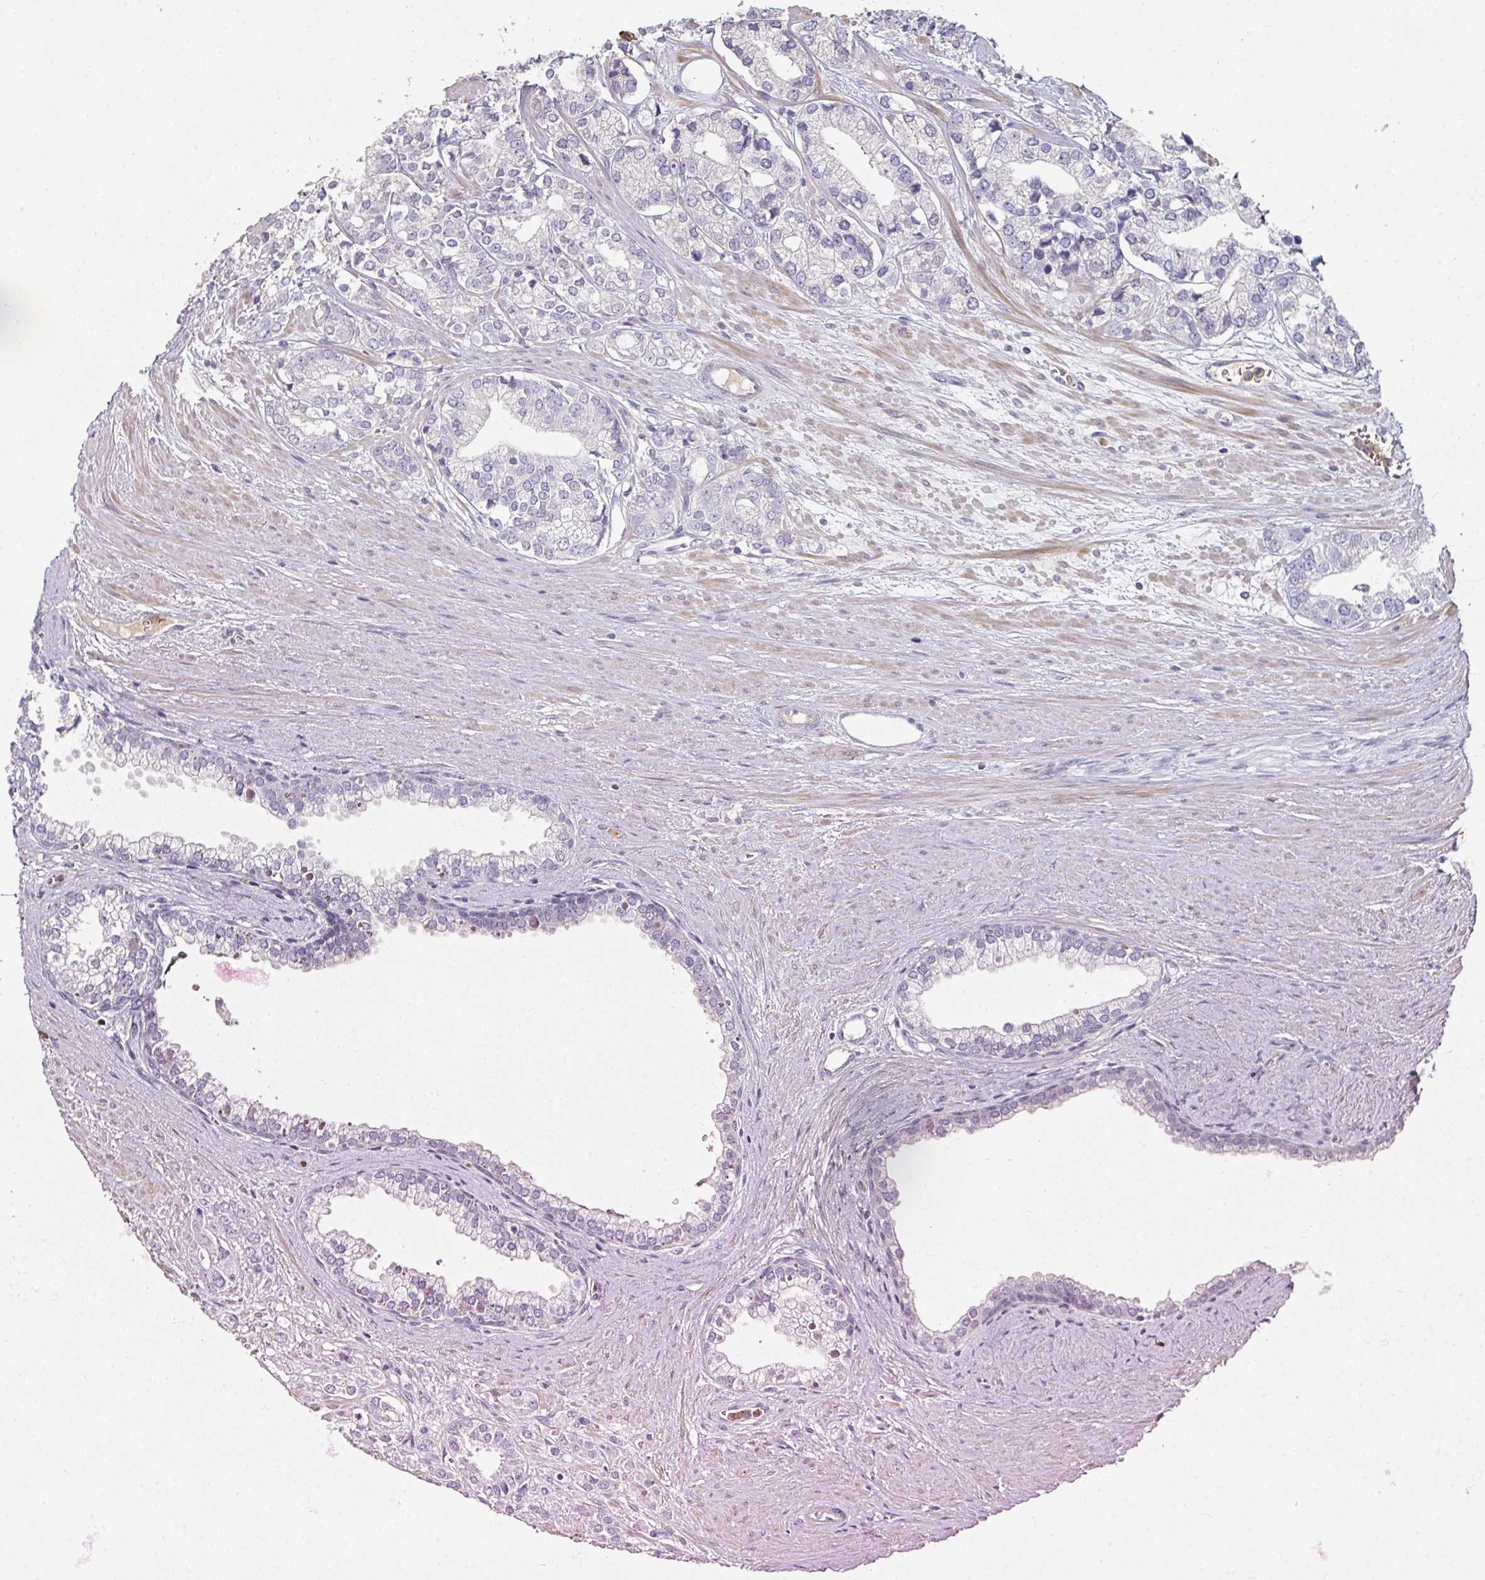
{"staining": {"intensity": "negative", "quantity": "none", "location": "none"}, "tissue": "prostate cancer", "cell_type": "Tumor cells", "image_type": "cancer", "snomed": [{"axis": "morphology", "description": "Adenocarcinoma, High grade"}, {"axis": "topography", "description": "Prostate"}], "caption": "The histopathology image shows no staining of tumor cells in prostate adenocarcinoma (high-grade).", "gene": "A1CF", "patient": {"sex": "male", "age": 58}}